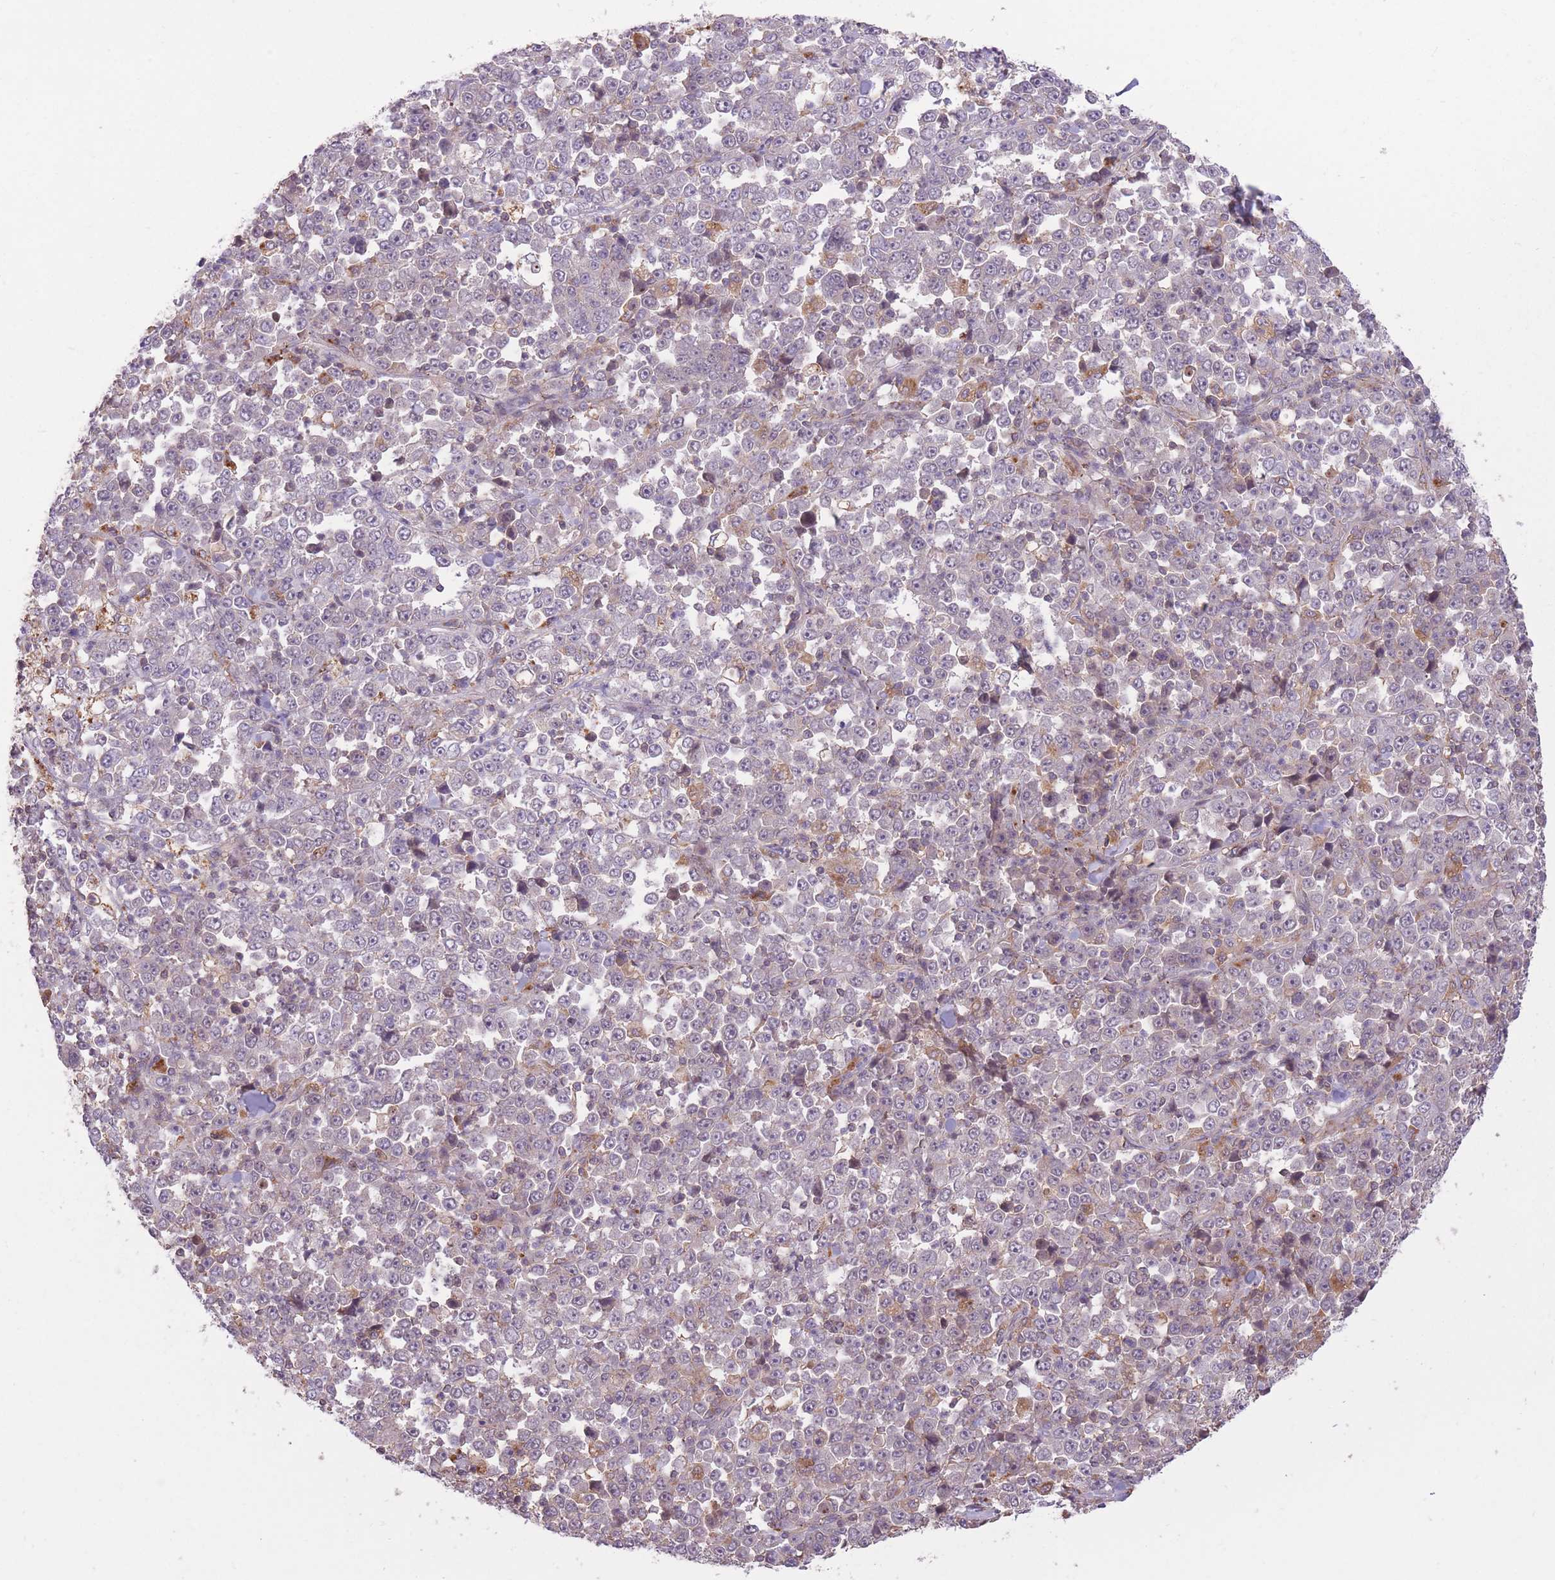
{"staining": {"intensity": "negative", "quantity": "none", "location": "none"}, "tissue": "stomach cancer", "cell_type": "Tumor cells", "image_type": "cancer", "snomed": [{"axis": "morphology", "description": "Normal tissue, NOS"}, {"axis": "morphology", "description": "Adenocarcinoma, NOS"}, {"axis": "topography", "description": "Stomach, upper"}, {"axis": "topography", "description": "Stomach"}], "caption": "This is an immunohistochemistry image of human stomach cancer (adenocarcinoma). There is no expression in tumor cells.", "gene": "POLR3F", "patient": {"sex": "male", "age": 59}}